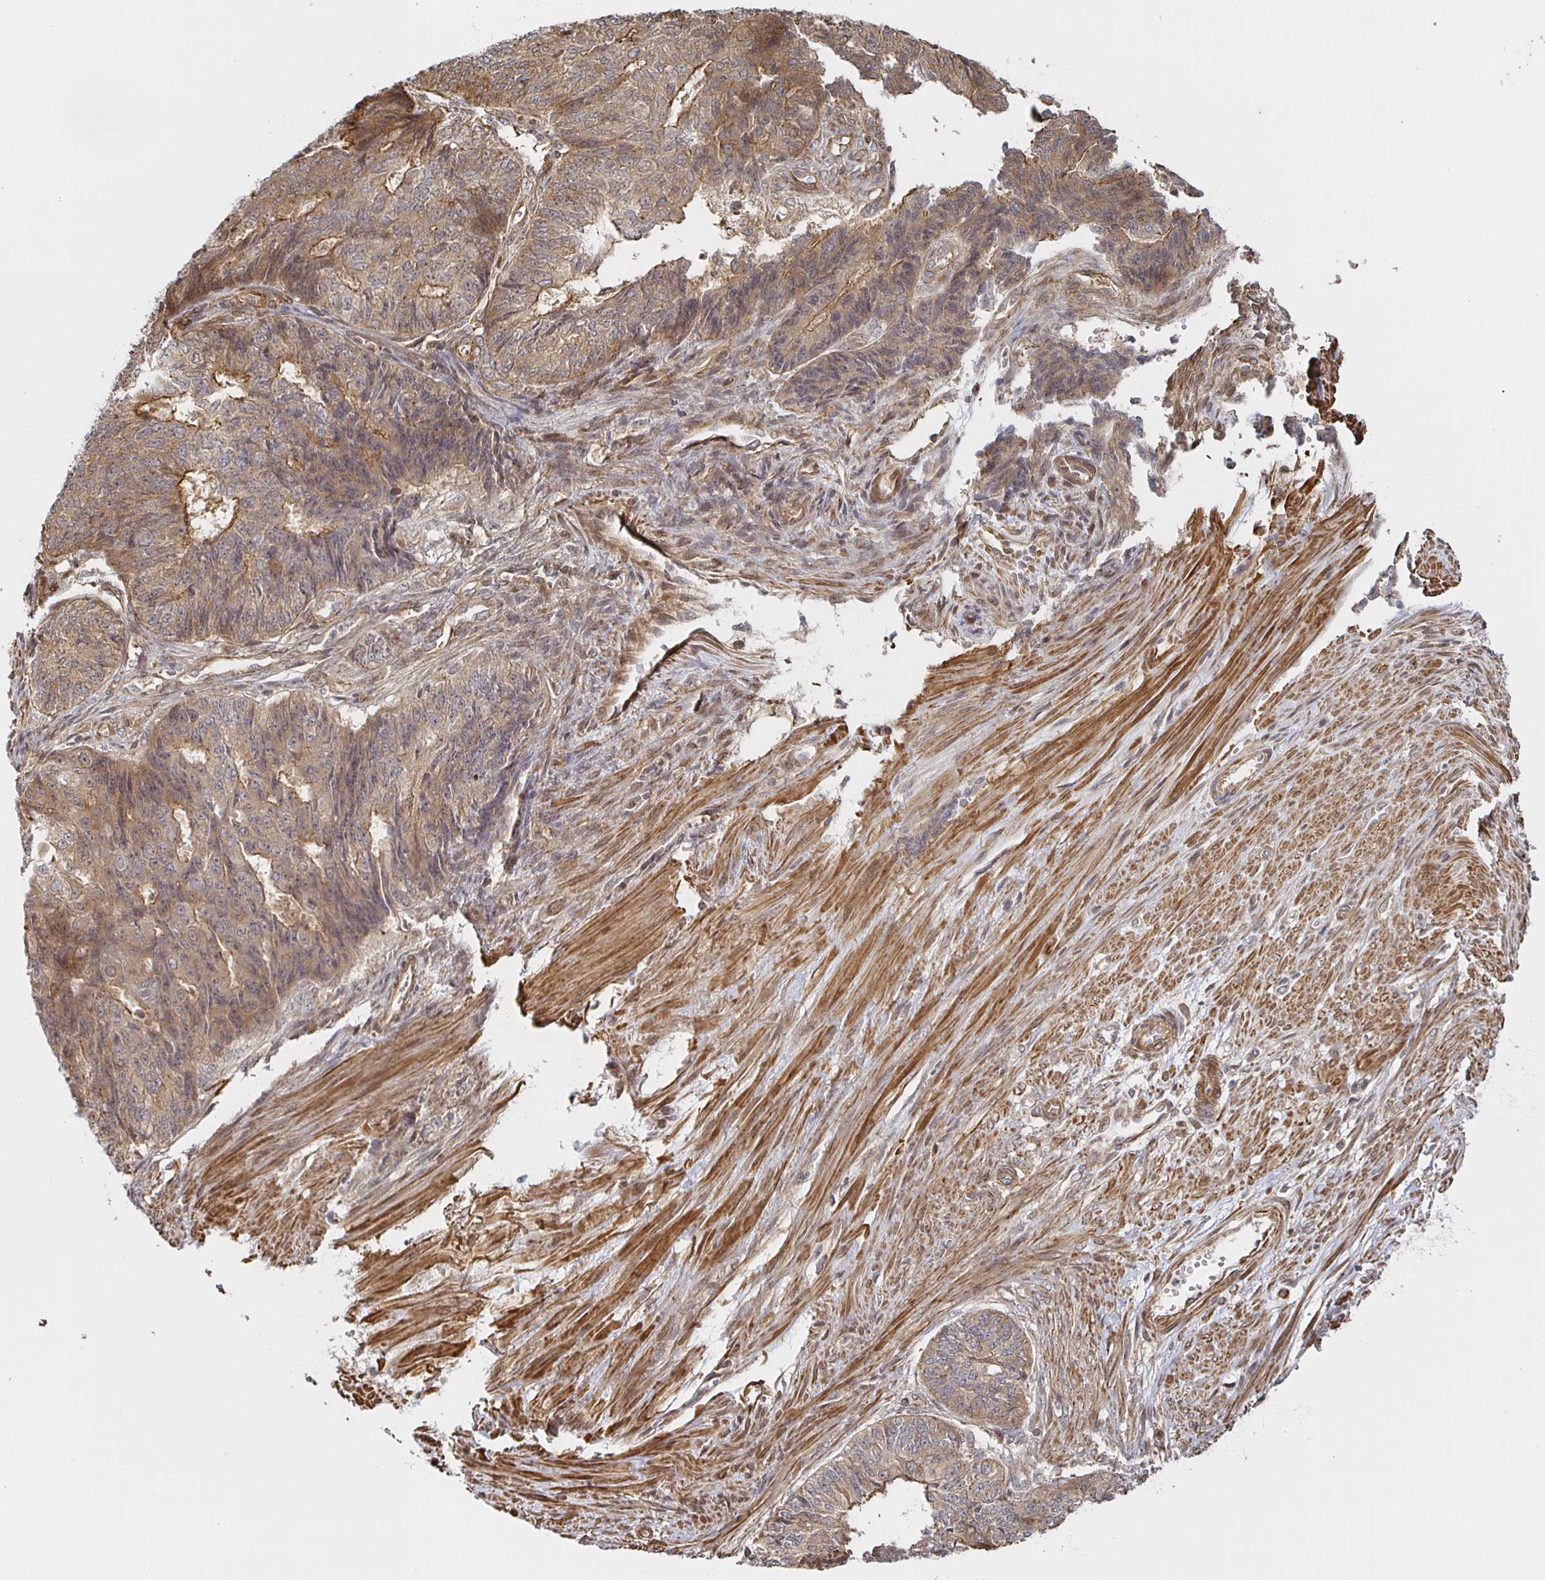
{"staining": {"intensity": "moderate", "quantity": ">75%", "location": "cytoplasmic/membranous"}, "tissue": "endometrial cancer", "cell_type": "Tumor cells", "image_type": "cancer", "snomed": [{"axis": "morphology", "description": "Adenocarcinoma, NOS"}, {"axis": "topography", "description": "Endometrium"}], "caption": "Immunohistochemistry image of neoplastic tissue: human endometrial cancer stained using immunohistochemistry exhibits medium levels of moderate protein expression localized specifically in the cytoplasmic/membranous of tumor cells, appearing as a cytoplasmic/membranous brown color.", "gene": "STRAP", "patient": {"sex": "female", "age": 32}}